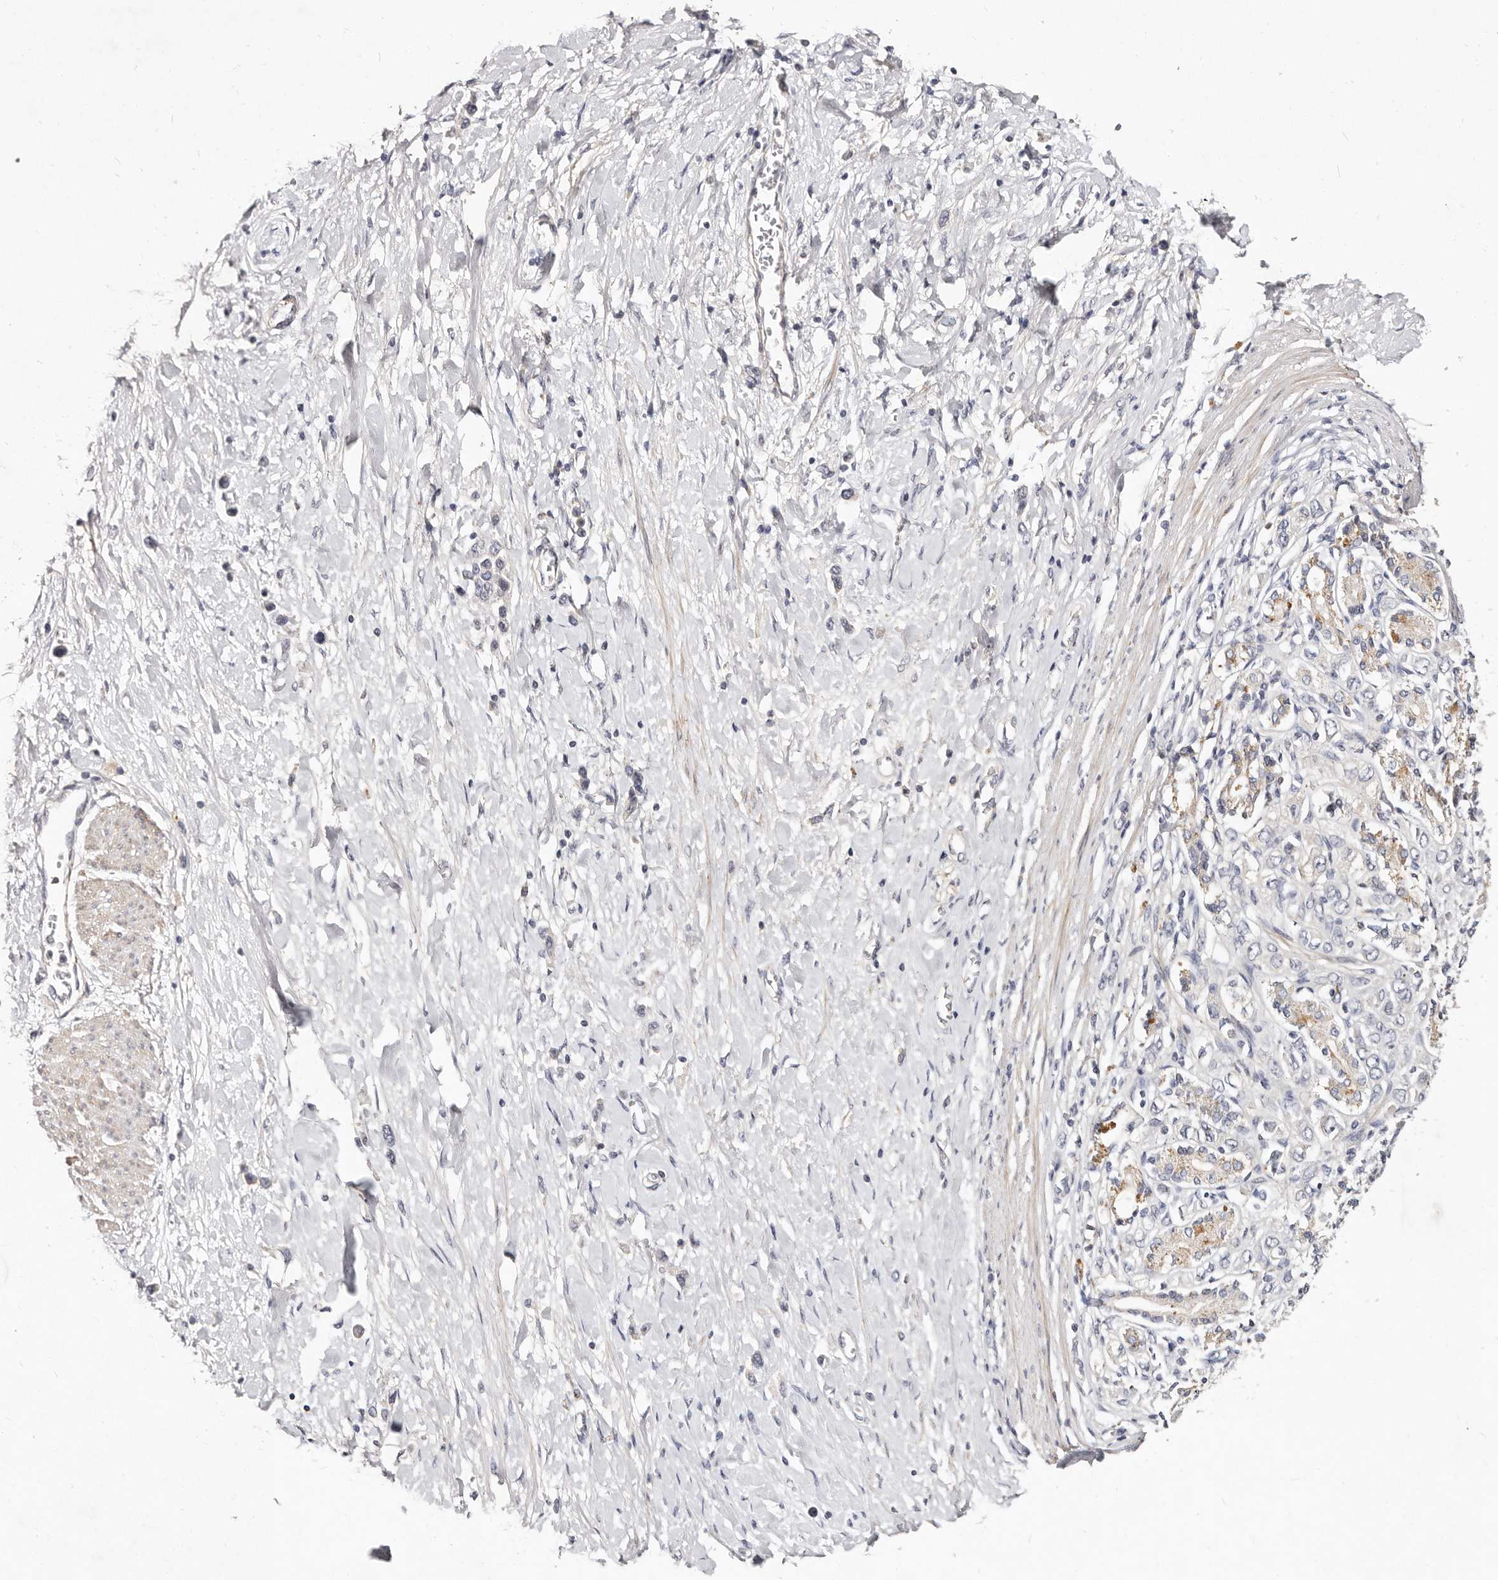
{"staining": {"intensity": "negative", "quantity": "none", "location": "none"}, "tissue": "stomach cancer", "cell_type": "Tumor cells", "image_type": "cancer", "snomed": [{"axis": "morphology", "description": "Adenocarcinoma, NOS"}, {"axis": "topography", "description": "Stomach"}], "caption": "Immunohistochemical staining of human adenocarcinoma (stomach) displays no significant staining in tumor cells. (DAB immunohistochemistry, high magnification).", "gene": "MRPS33", "patient": {"sex": "female", "age": 65}}